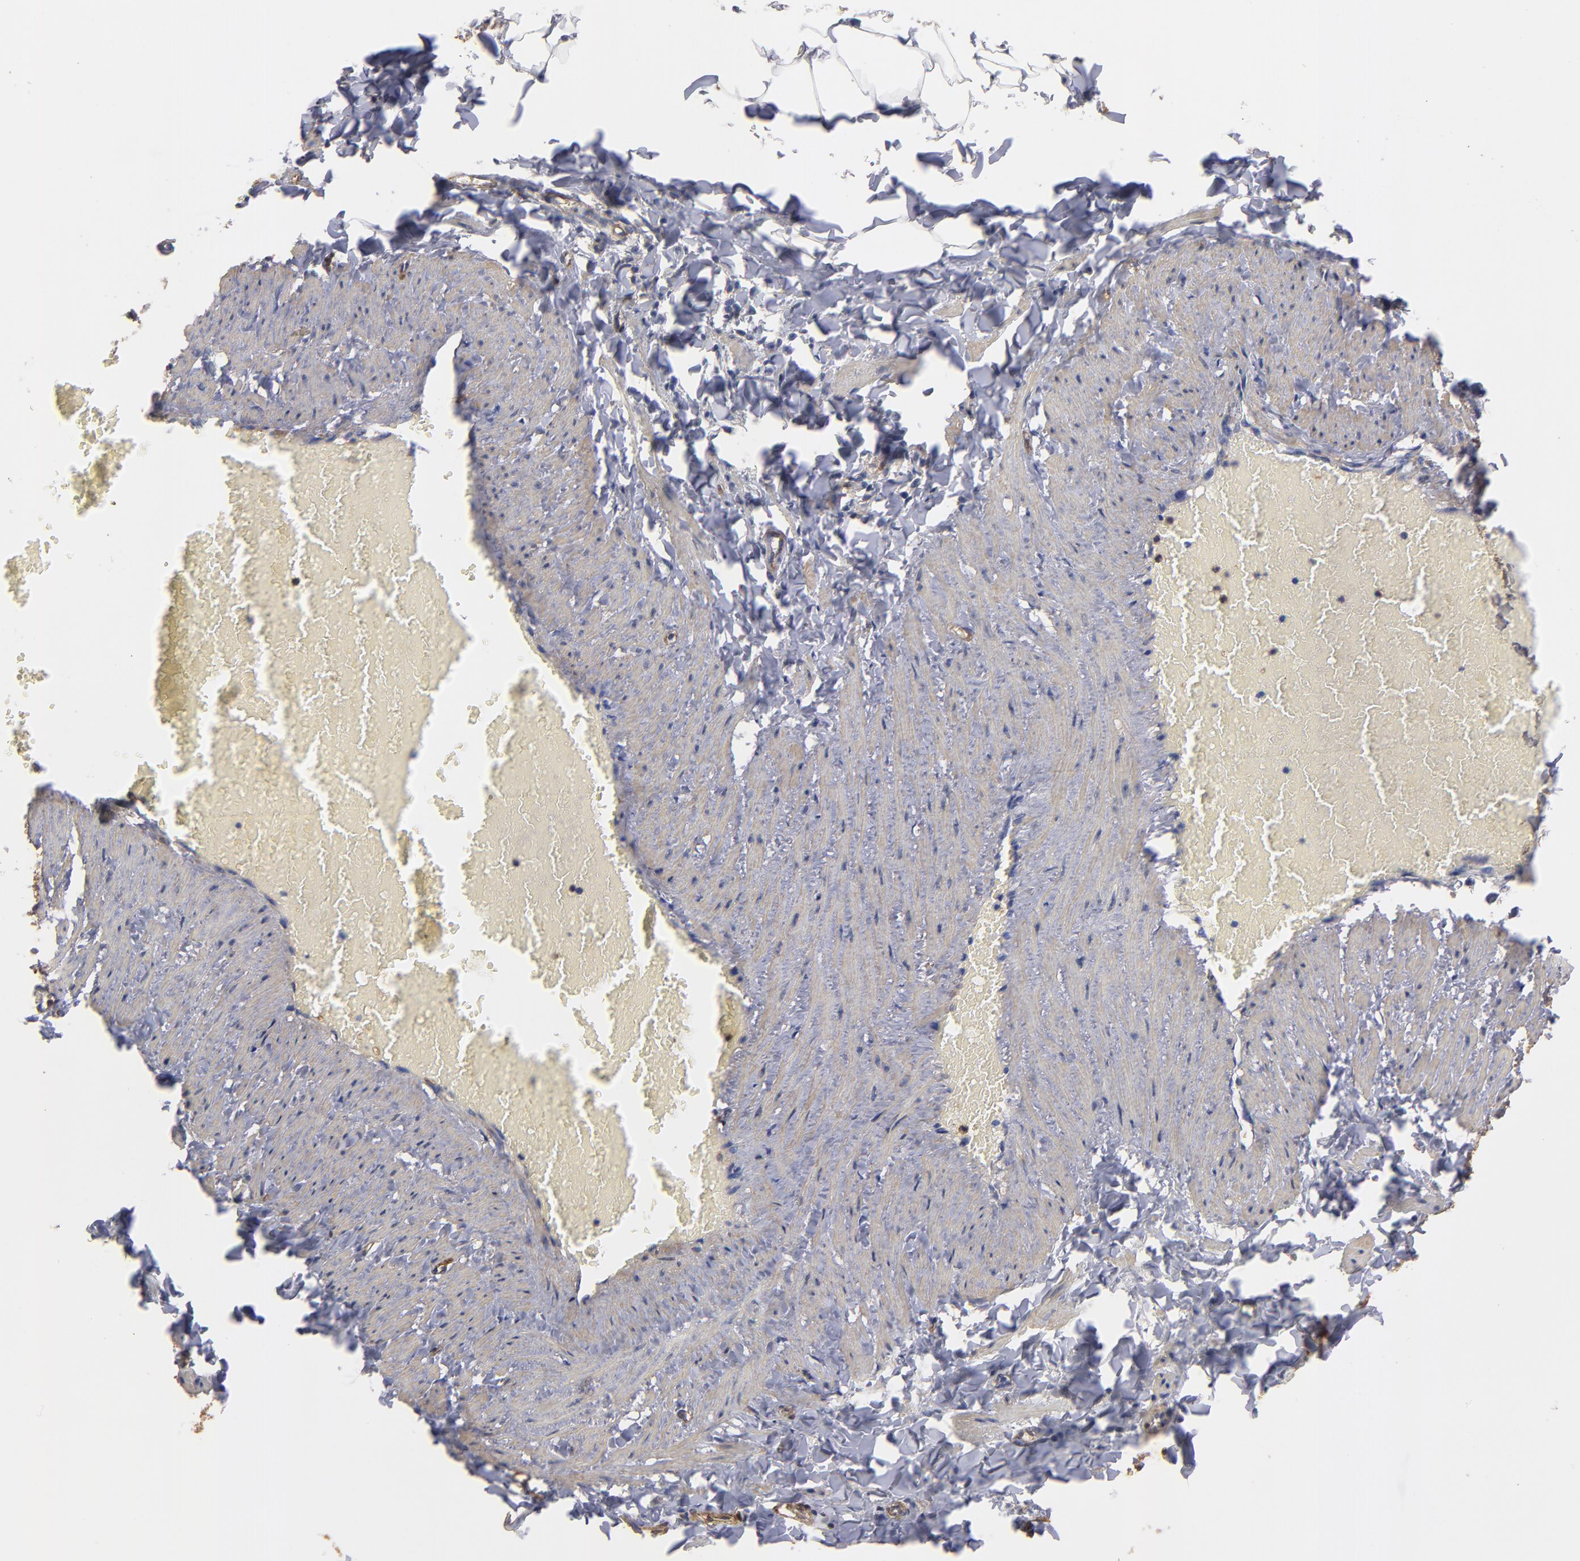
{"staining": {"intensity": "negative", "quantity": "none", "location": "none"}, "tissue": "adipose tissue", "cell_type": "Adipocytes", "image_type": "normal", "snomed": [{"axis": "morphology", "description": "Normal tissue, NOS"}, {"axis": "topography", "description": "Vascular tissue"}], "caption": "This is an immunohistochemistry (IHC) image of normal human adipose tissue. There is no staining in adipocytes.", "gene": "ACTN4", "patient": {"sex": "male", "age": 41}}